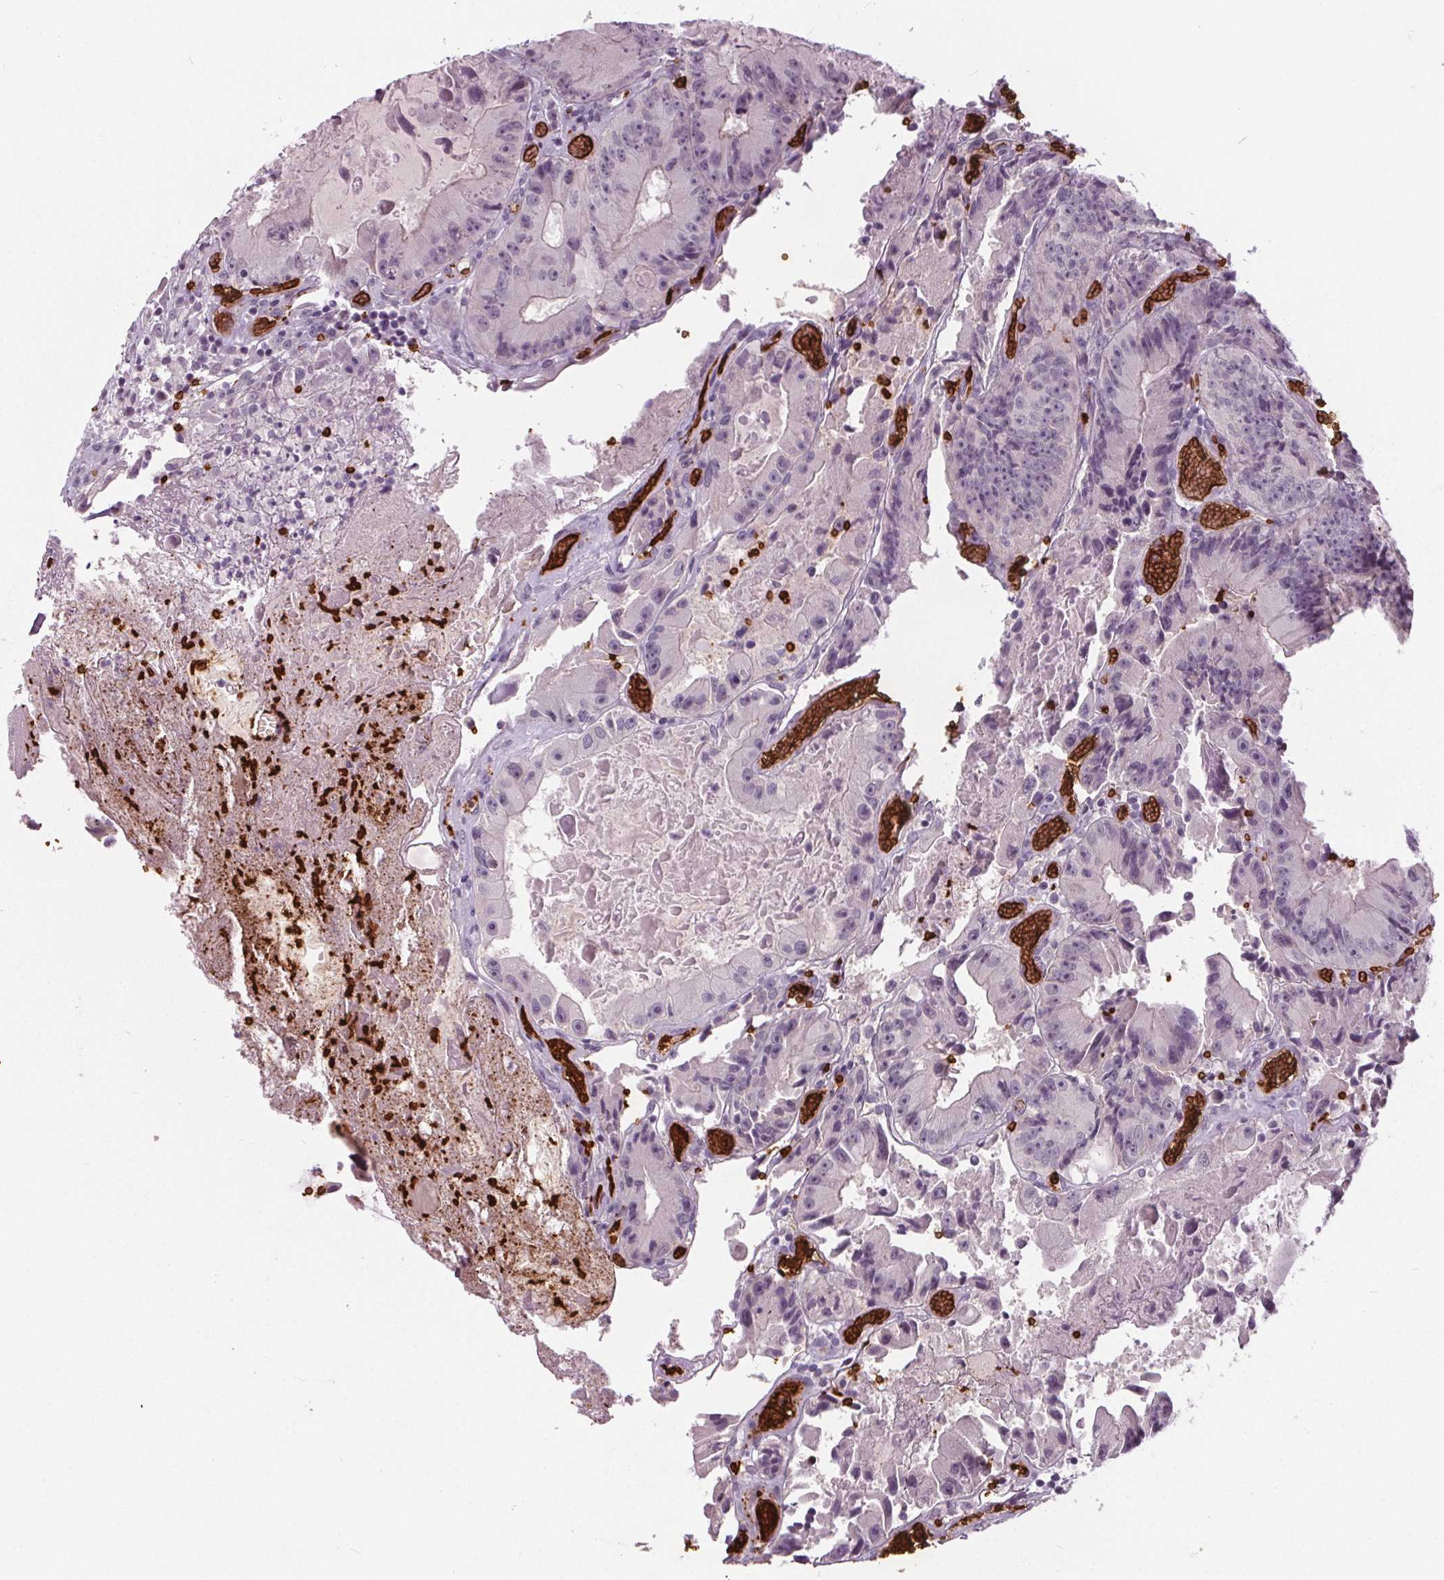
{"staining": {"intensity": "negative", "quantity": "none", "location": "none"}, "tissue": "colorectal cancer", "cell_type": "Tumor cells", "image_type": "cancer", "snomed": [{"axis": "morphology", "description": "Adenocarcinoma, NOS"}, {"axis": "topography", "description": "Colon"}], "caption": "Tumor cells show no significant positivity in colorectal cancer. (DAB (3,3'-diaminobenzidine) immunohistochemistry visualized using brightfield microscopy, high magnification).", "gene": "SLC4A1", "patient": {"sex": "female", "age": 86}}